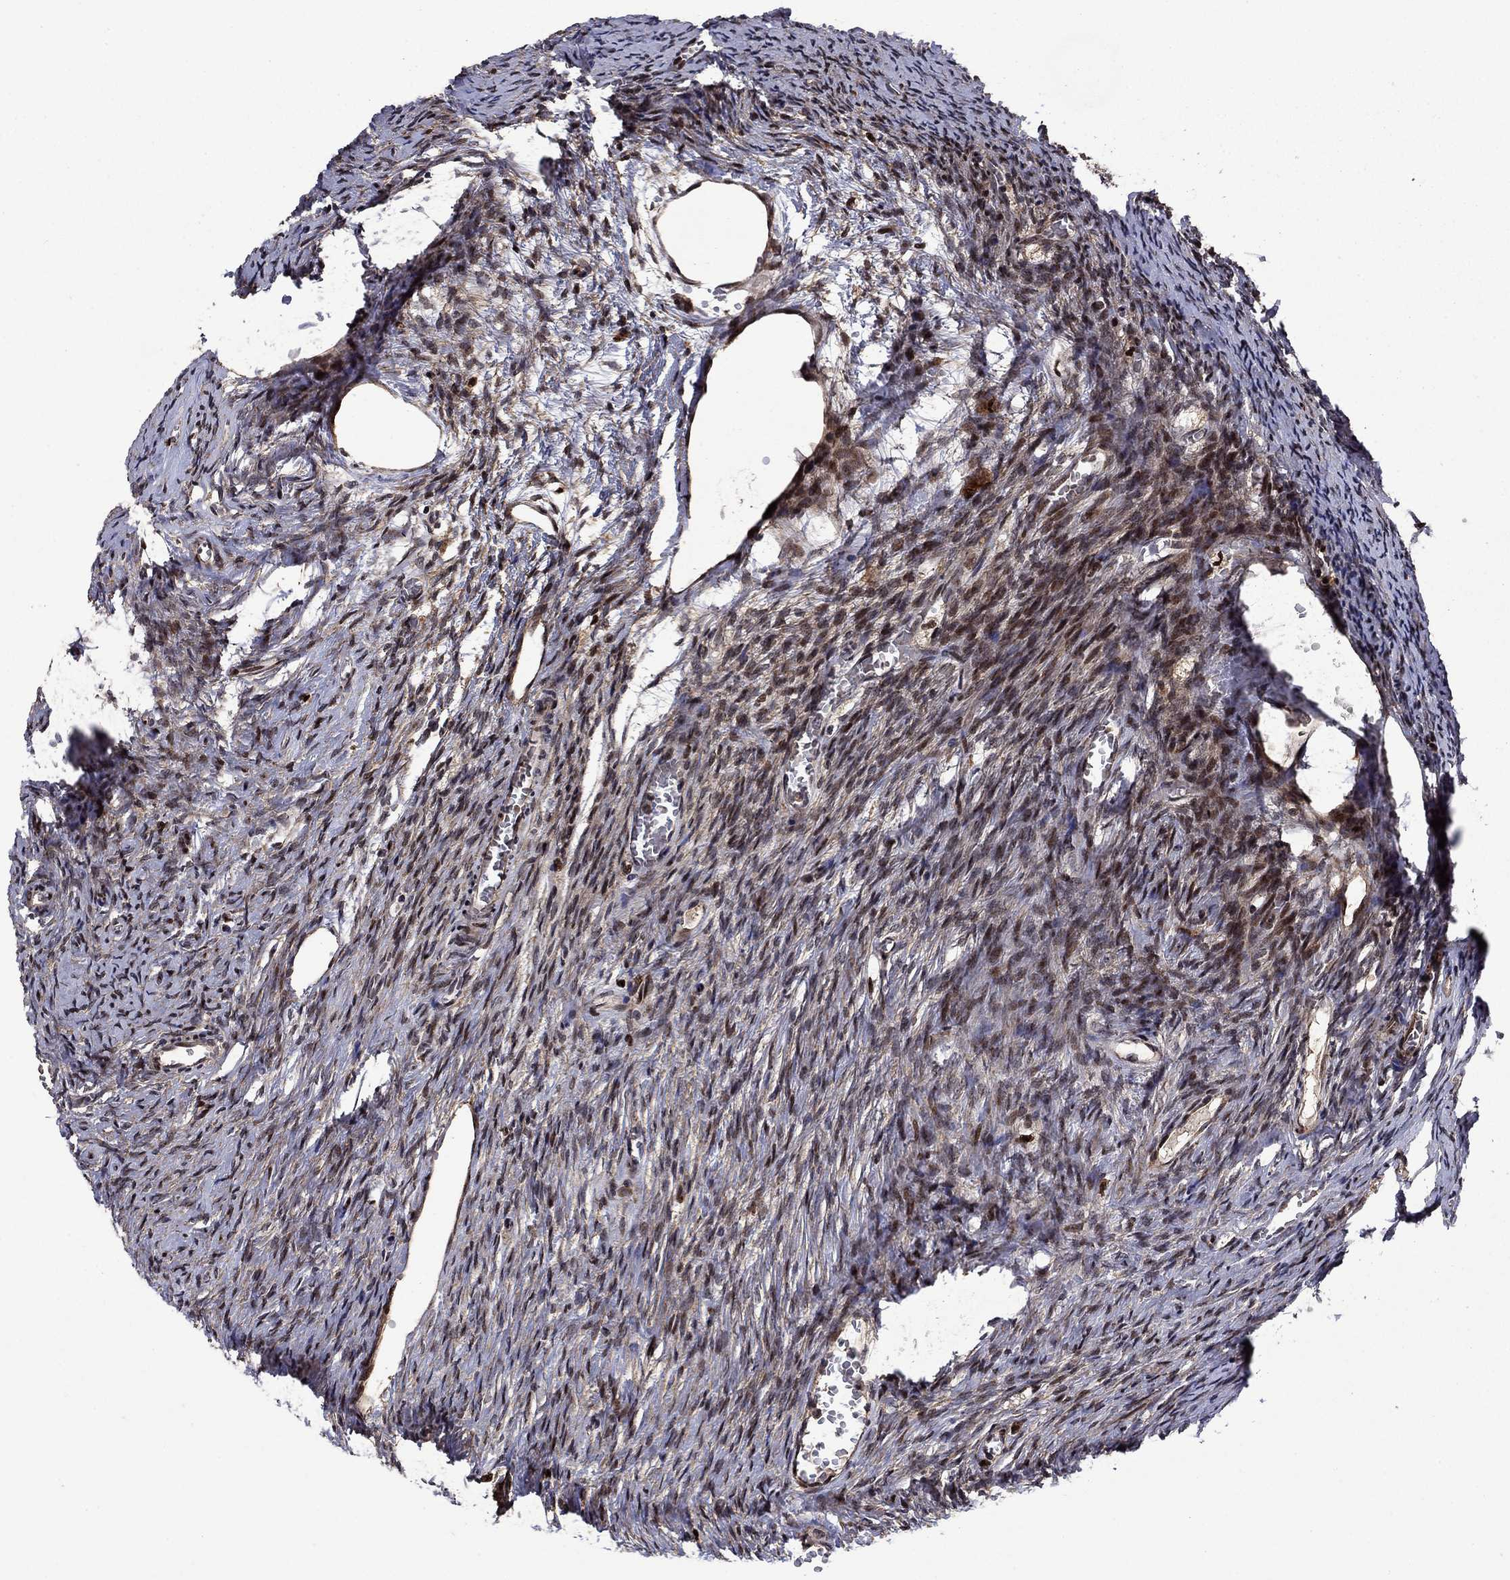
{"staining": {"intensity": "moderate", "quantity": ">75%", "location": "cytoplasmic/membranous"}, "tissue": "ovary", "cell_type": "Ovarian stroma cells", "image_type": "normal", "snomed": [{"axis": "morphology", "description": "Normal tissue, NOS"}, {"axis": "topography", "description": "Ovary"}], "caption": "Immunohistochemical staining of normal ovary reveals moderate cytoplasmic/membranous protein positivity in approximately >75% of ovarian stroma cells. The staining was performed using DAB, with brown indicating positive protein expression. Nuclei are stained blue with hematoxylin.", "gene": "AGTPBP1", "patient": {"sex": "female", "age": 39}}